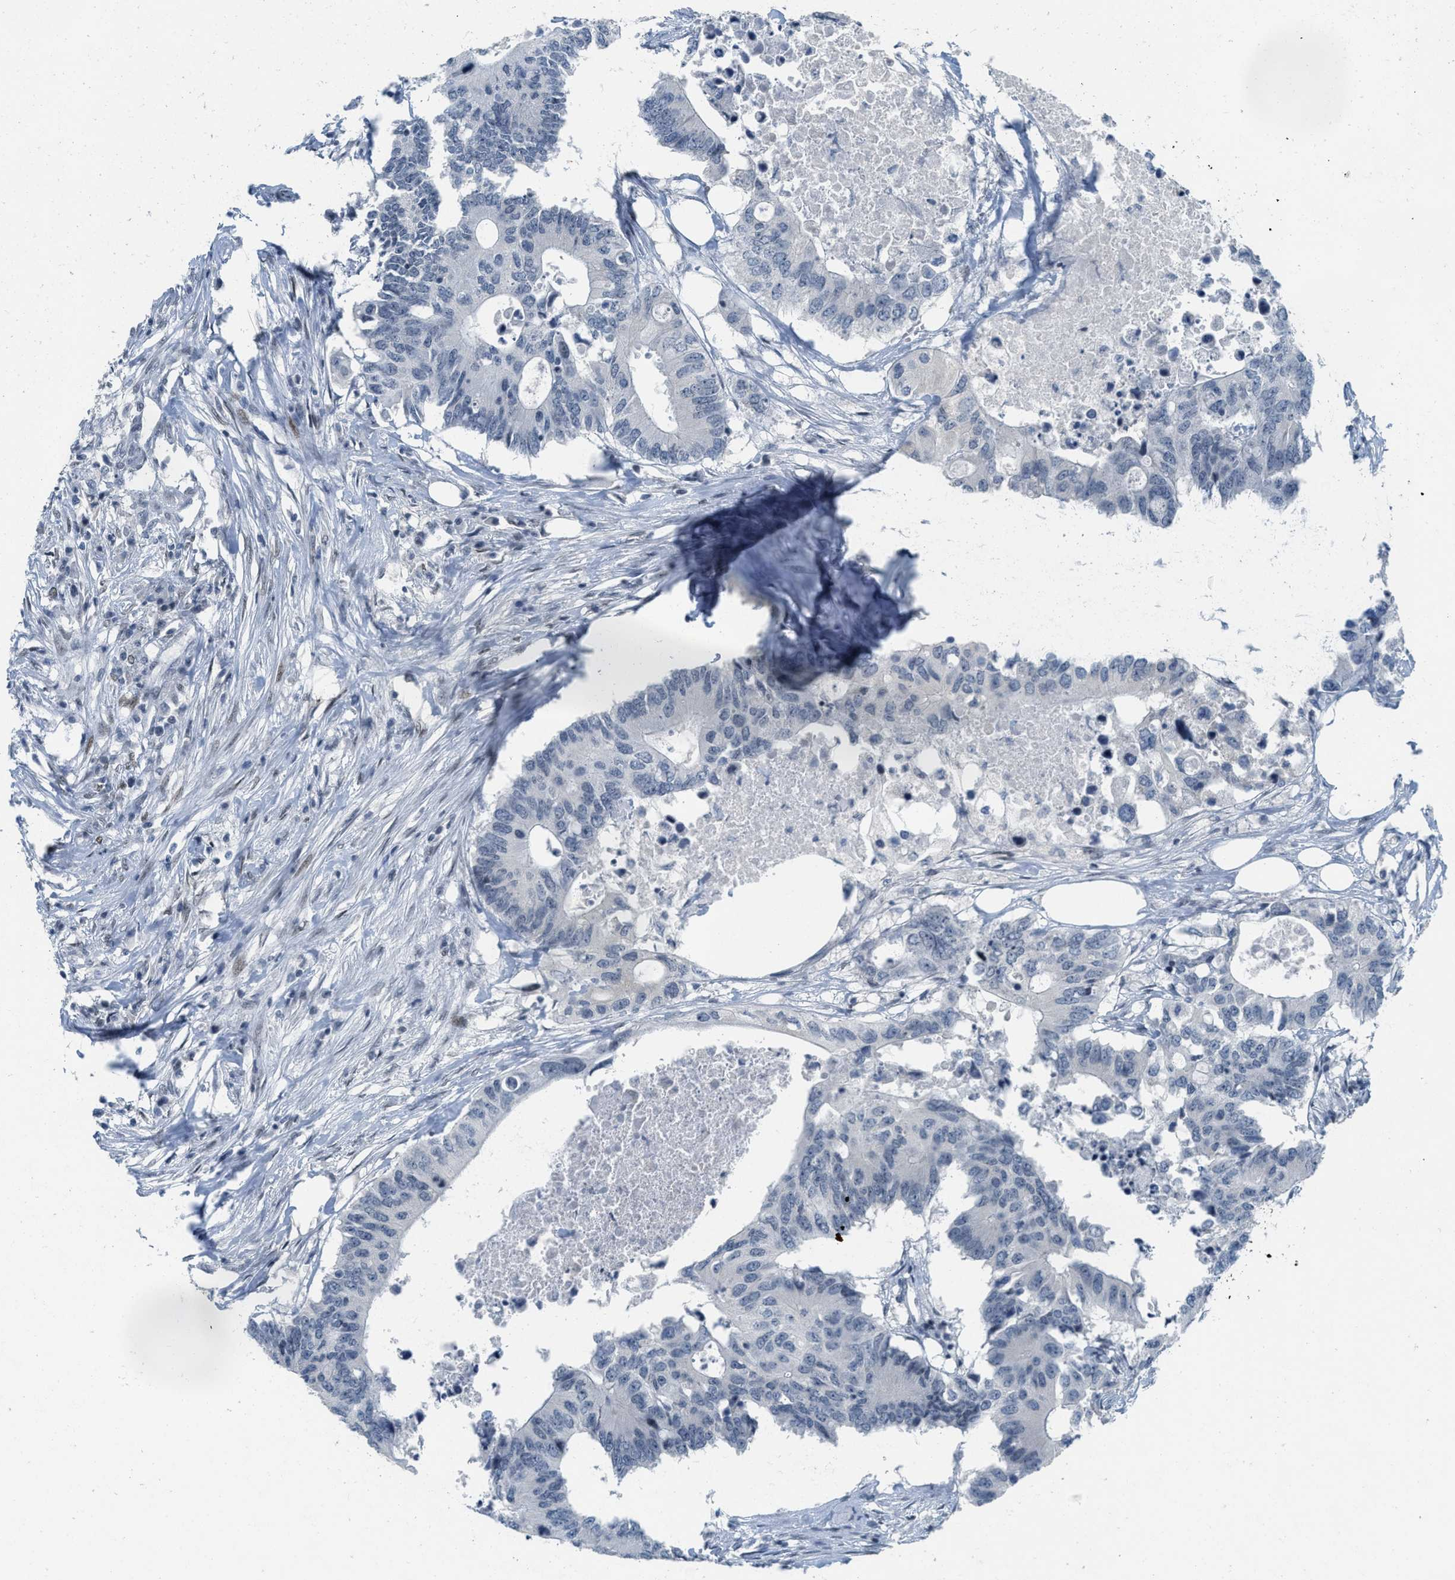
{"staining": {"intensity": "negative", "quantity": "none", "location": "none"}, "tissue": "colorectal cancer", "cell_type": "Tumor cells", "image_type": "cancer", "snomed": [{"axis": "morphology", "description": "Adenocarcinoma, NOS"}, {"axis": "topography", "description": "Colon"}], "caption": "Immunohistochemistry (IHC) photomicrograph of neoplastic tissue: adenocarcinoma (colorectal) stained with DAB demonstrates no significant protein positivity in tumor cells.", "gene": "PBX1", "patient": {"sex": "male", "age": 71}}